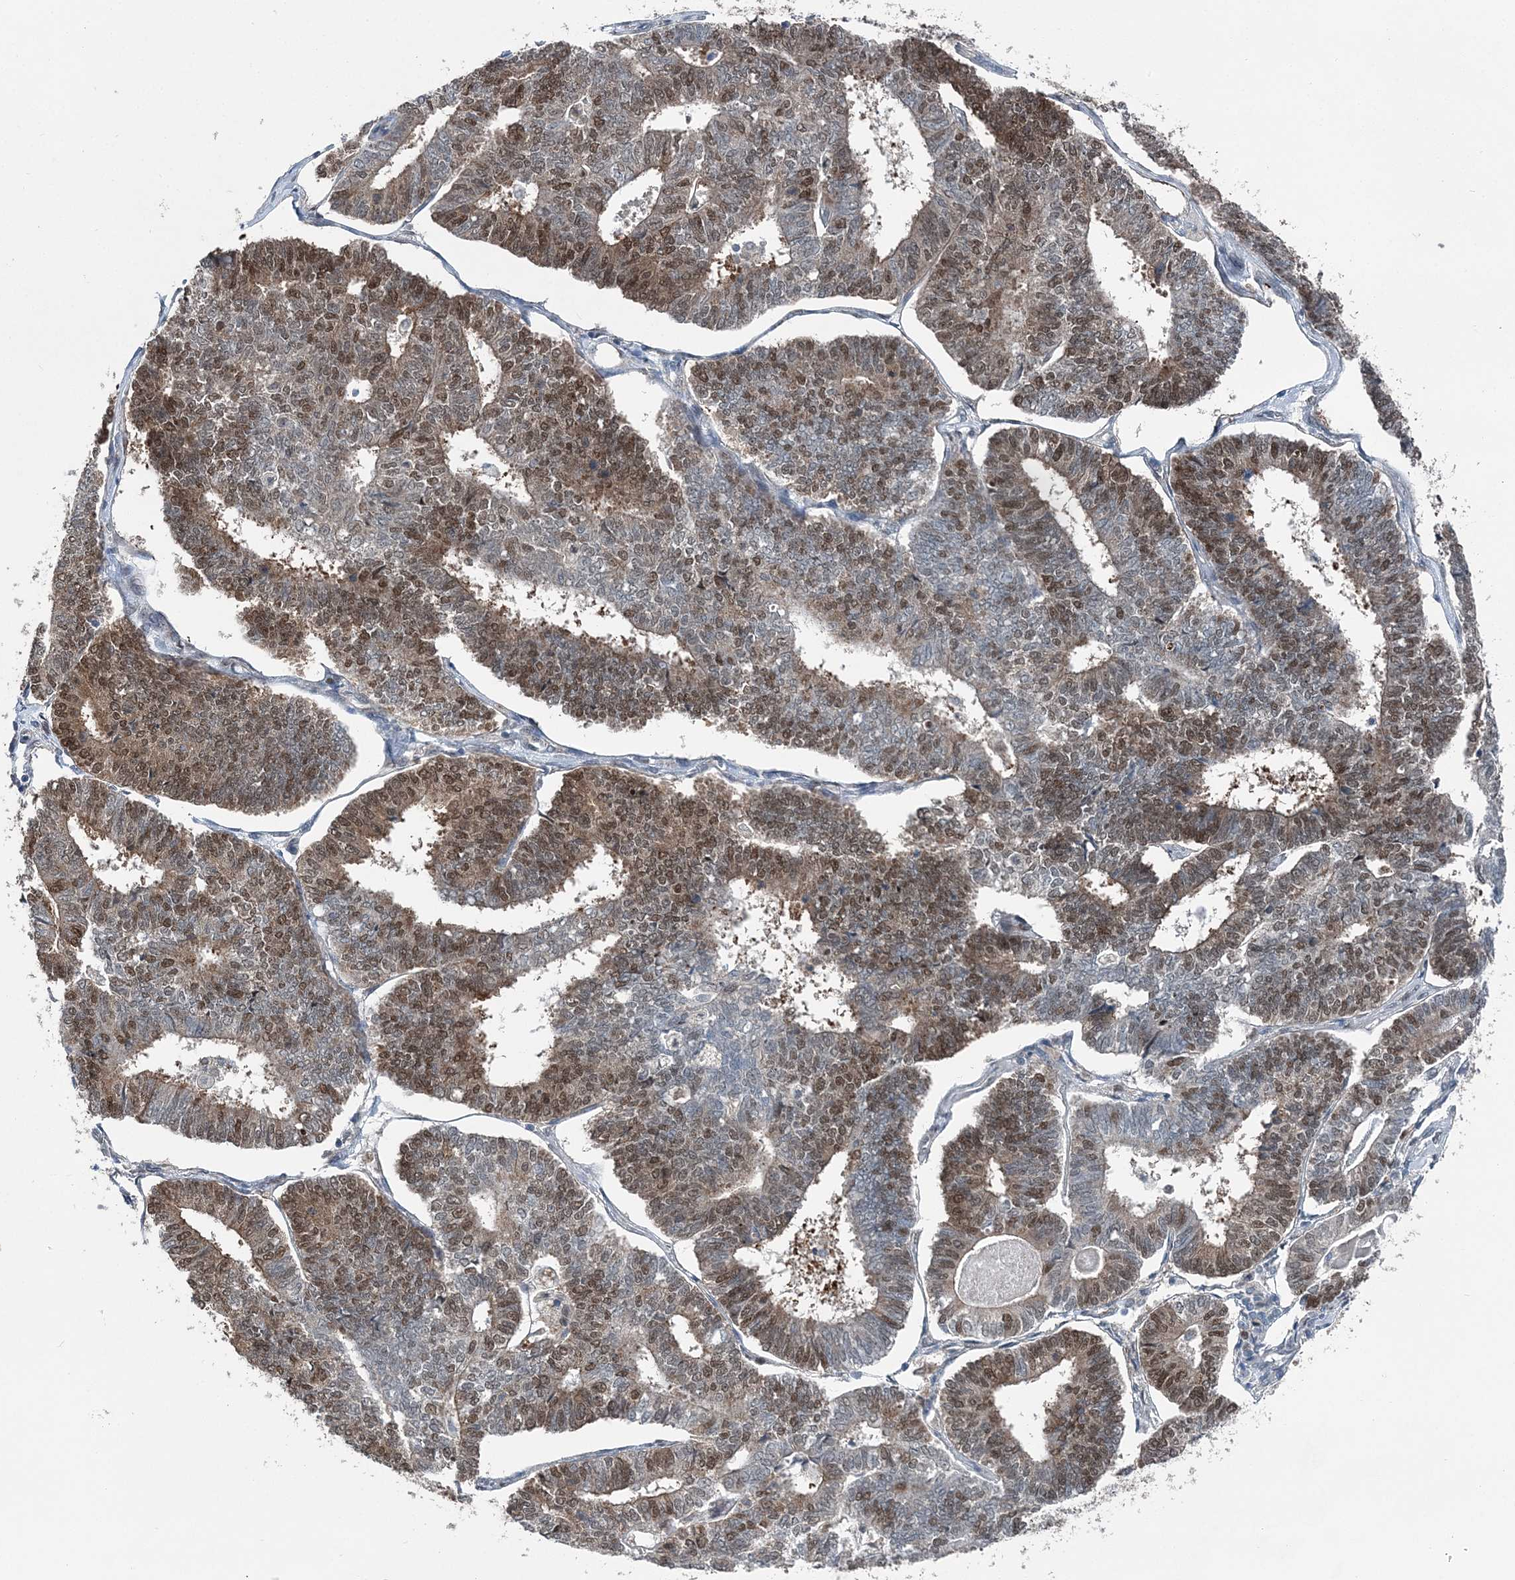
{"staining": {"intensity": "moderate", "quantity": ">75%", "location": "nuclear"}, "tissue": "endometrial cancer", "cell_type": "Tumor cells", "image_type": "cancer", "snomed": [{"axis": "morphology", "description": "Adenocarcinoma, NOS"}, {"axis": "topography", "description": "Endometrium"}], "caption": "A brown stain shows moderate nuclear positivity of a protein in human endometrial adenocarcinoma tumor cells.", "gene": "HAT1", "patient": {"sex": "female", "age": 70}}